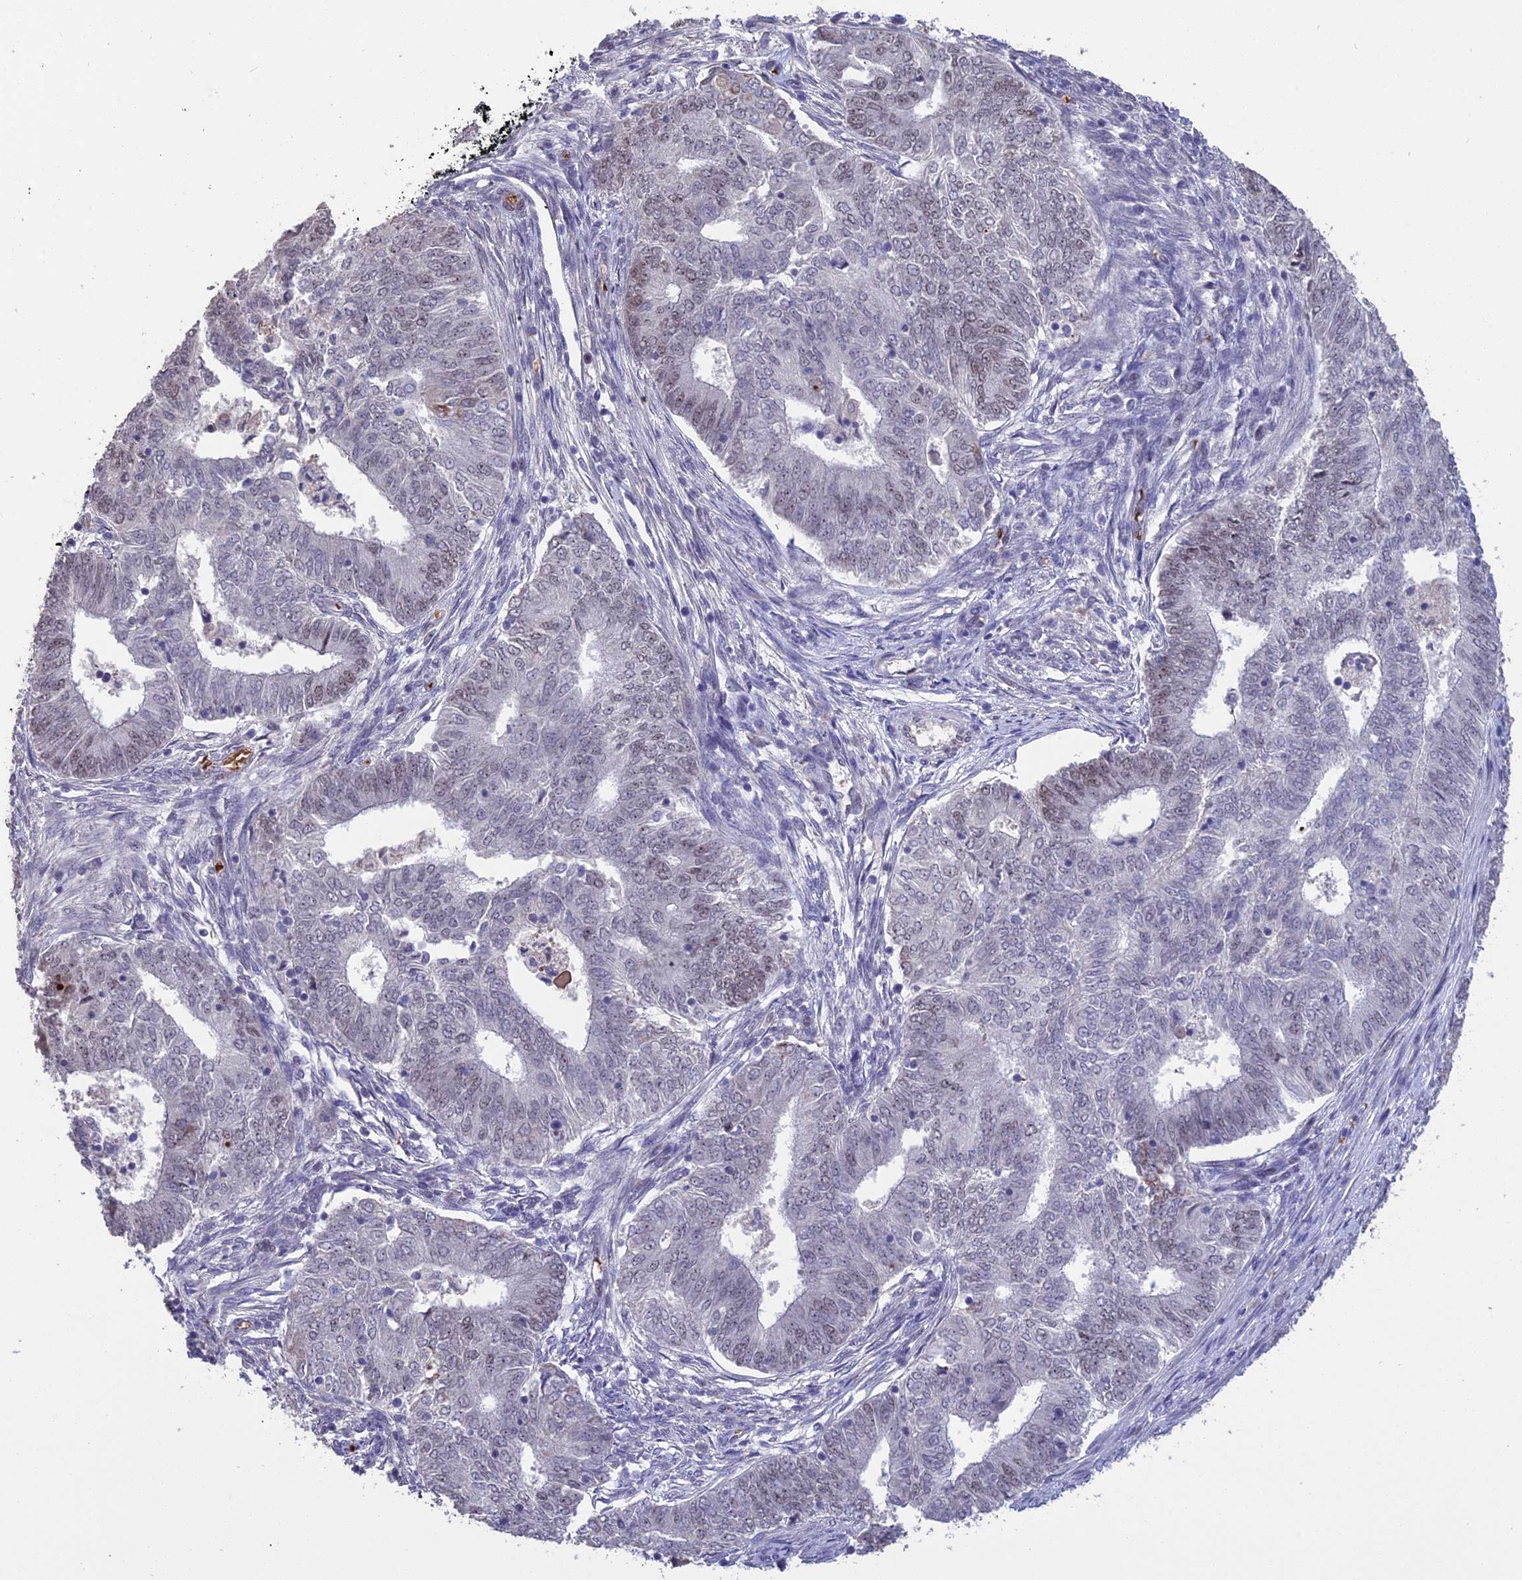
{"staining": {"intensity": "weak", "quantity": "25%-75%", "location": "nuclear"}, "tissue": "endometrial cancer", "cell_type": "Tumor cells", "image_type": "cancer", "snomed": [{"axis": "morphology", "description": "Adenocarcinoma, NOS"}, {"axis": "topography", "description": "Endometrium"}], "caption": "Adenocarcinoma (endometrial) tissue shows weak nuclear expression in about 25%-75% of tumor cells", "gene": "KNOP1", "patient": {"sex": "female", "age": 62}}